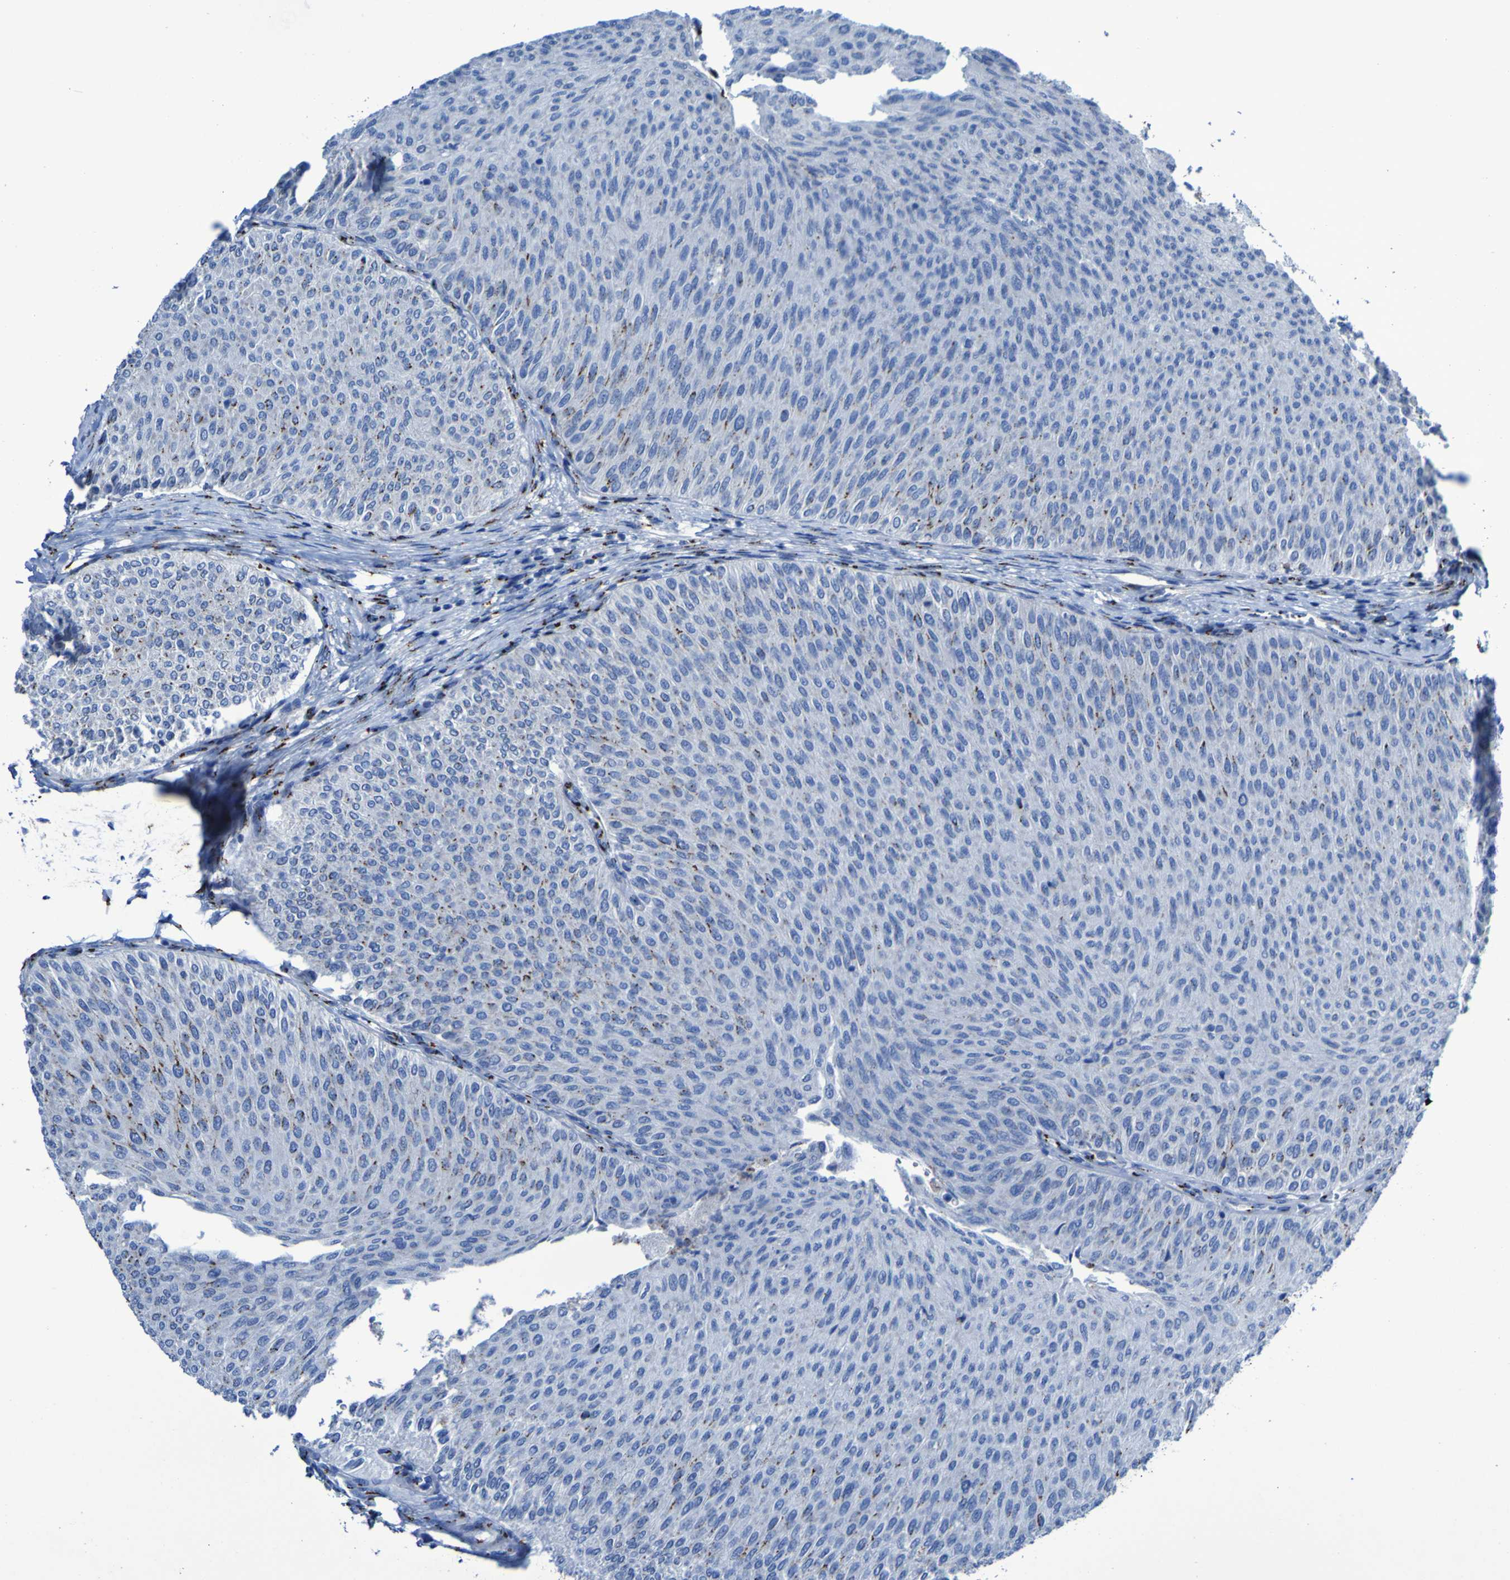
{"staining": {"intensity": "moderate", "quantity": "<25%", "location": "cytoplasmic/membranous"}, "tissue": "urothelial cancer", "cell_type": "Tumor cells", "image_type": "cancer", "snomed": [{"axis": "morphology", "description": "Urothelial carcinoma, Low grade"}, {"axis": "topography", "description": "Urinary bladder"}], "caption": "DAB immunohistochemical staining of human urothelial cancer exhibits moderate cytoplasmic/membranous protein positivity in approximately <25% of tumor cells. (IHC, brightfield microscopy, high magnification).", "gene": "GOLM1", "patient": {"sex": "male", "age": 78}}